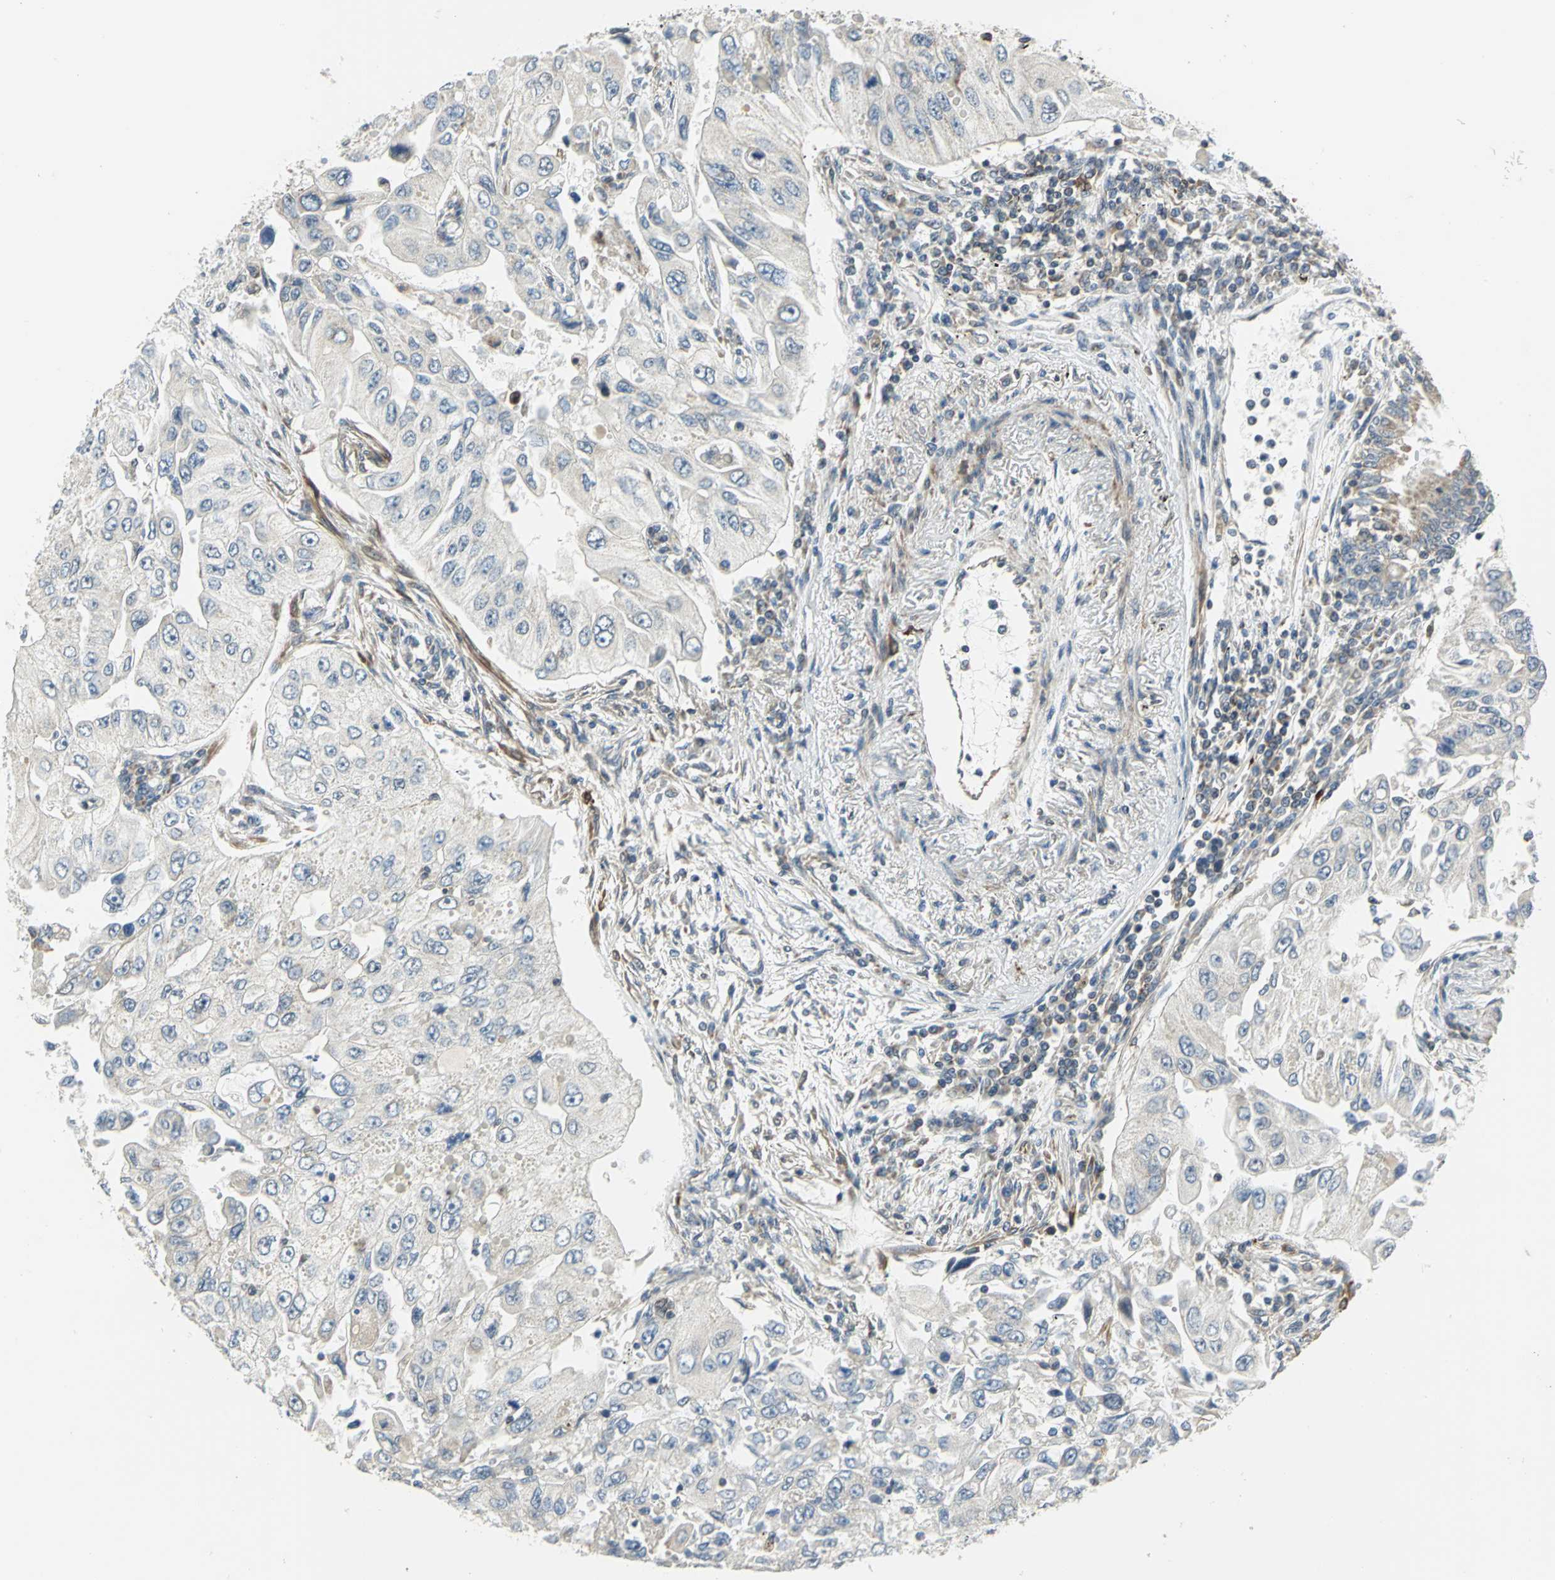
{"staining": {"intensity": "weak", "quantity": "<25%", "location": "cytoplasmic/membranous"}, "tissue": "lung cancer", "cell_type": "Tumor cells", "image_type": "cancer", "snomed": [{"axis": "morphology", "description": "Adenocarcinoma, NOS"}, {"axis": "topography", "description": "Lung"}], "caption": "Immunohistochemistry micrograph of human lung cancer stained for a protein (brown), which displays no expression in tumor cells. The staining was performed using DAB to visualize the protein expression in brown, while the nuclei were stained in blue with hematoxylin (Magnification: 20x).", "gene": "PLAGL2", "patient": {"sex": "male", "age": 84}}